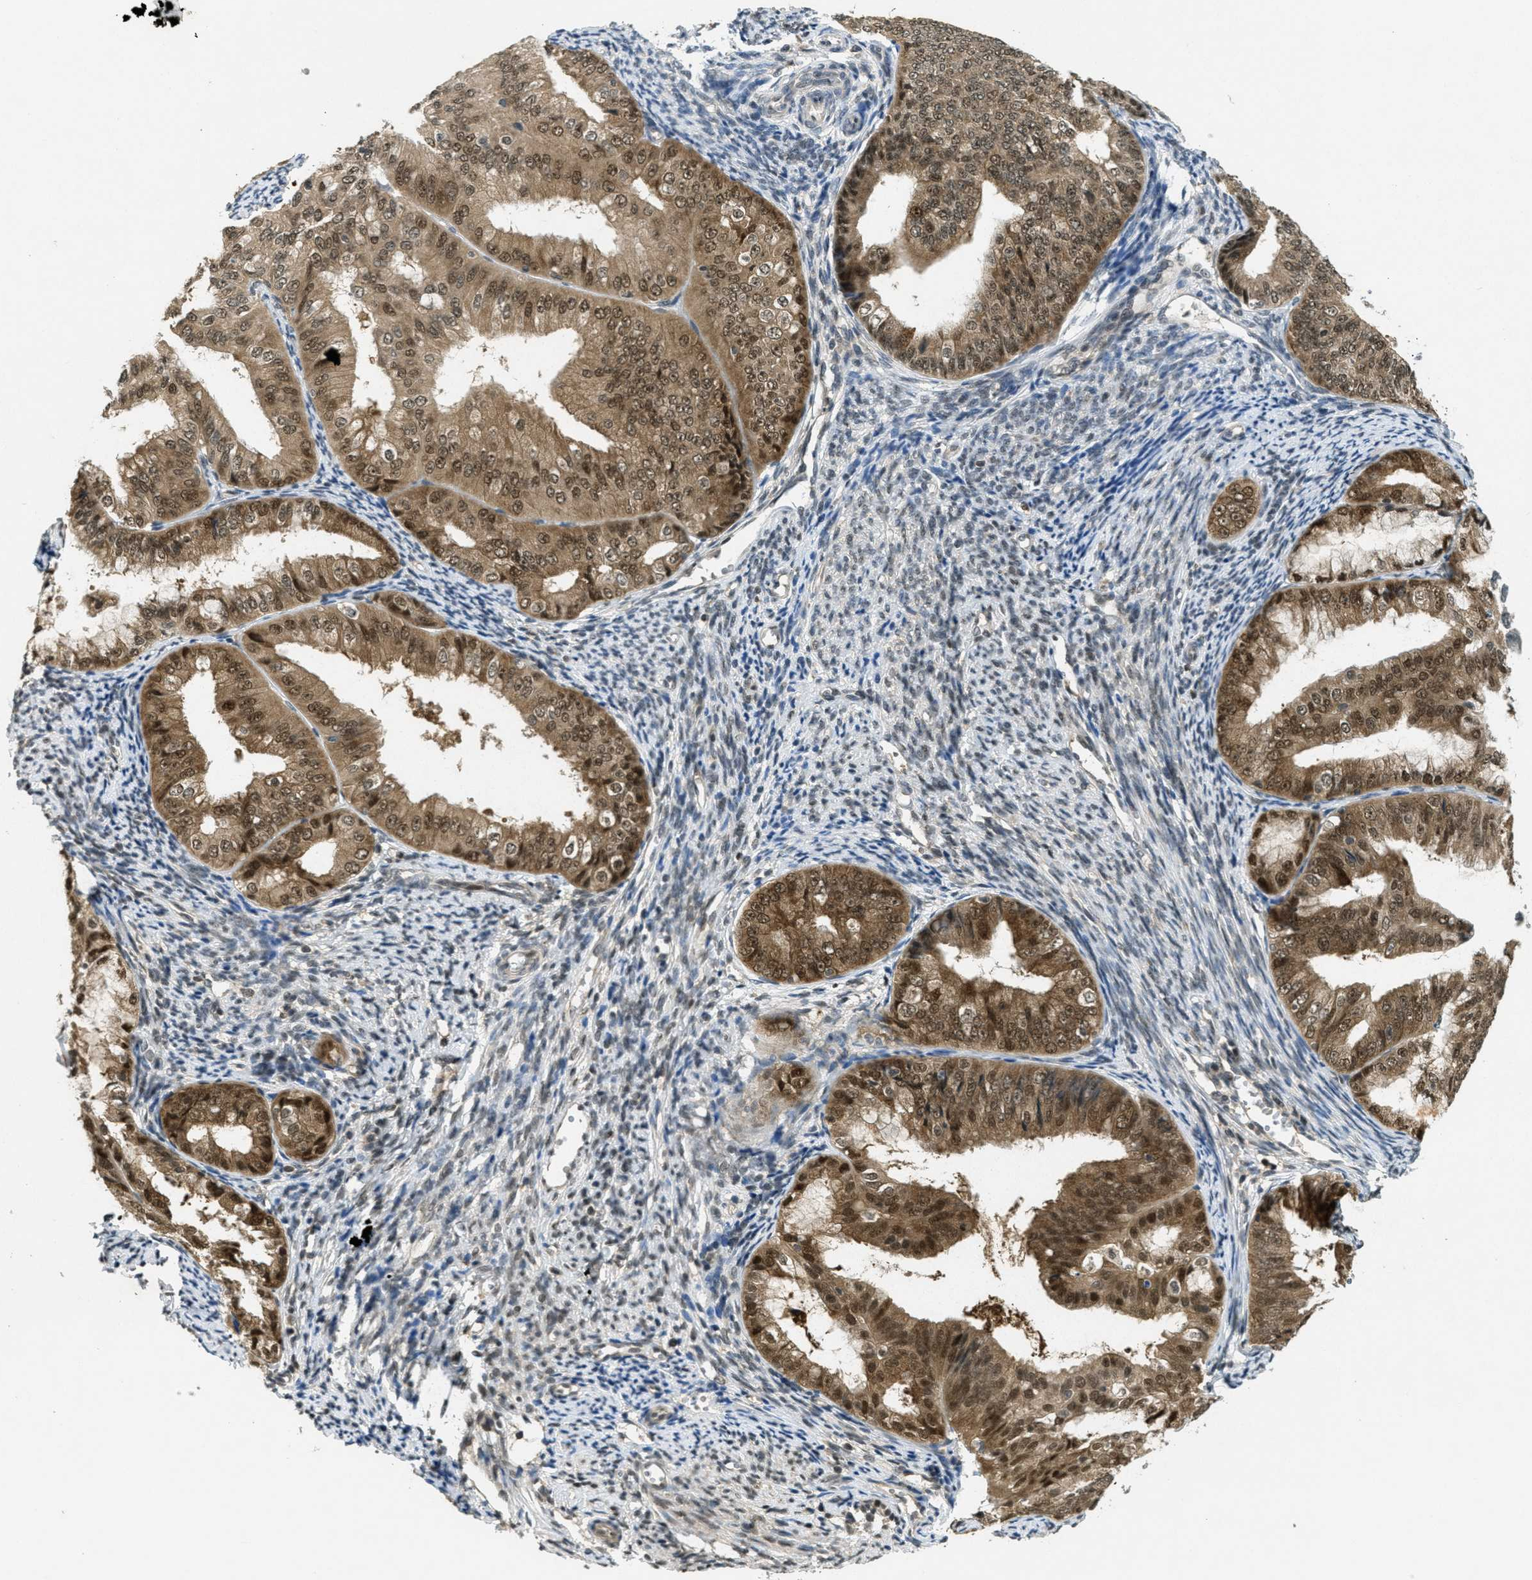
{"staining": {"intensity": "strong", "quantity": ">75%", "location": "cytoplasmic/membranous,nuclear"}, "tissue": "endometrial cancer", "cell_type": "Tumor cells", "image_type": "cancer", "snomed": [{"axis": "morphology", "description": "Adenocarcinoma, NOS"}, {"axis": "topography", "description": "Endometrium"}], "caption": "Protein analysis of endometrial cancer tissue displays strong cytoplasmic/membranous and nuclear staining in approximately >75% of tumor cells.", "gene": "DNAJB1", "patient": {"sex": "female", "age": 63}}